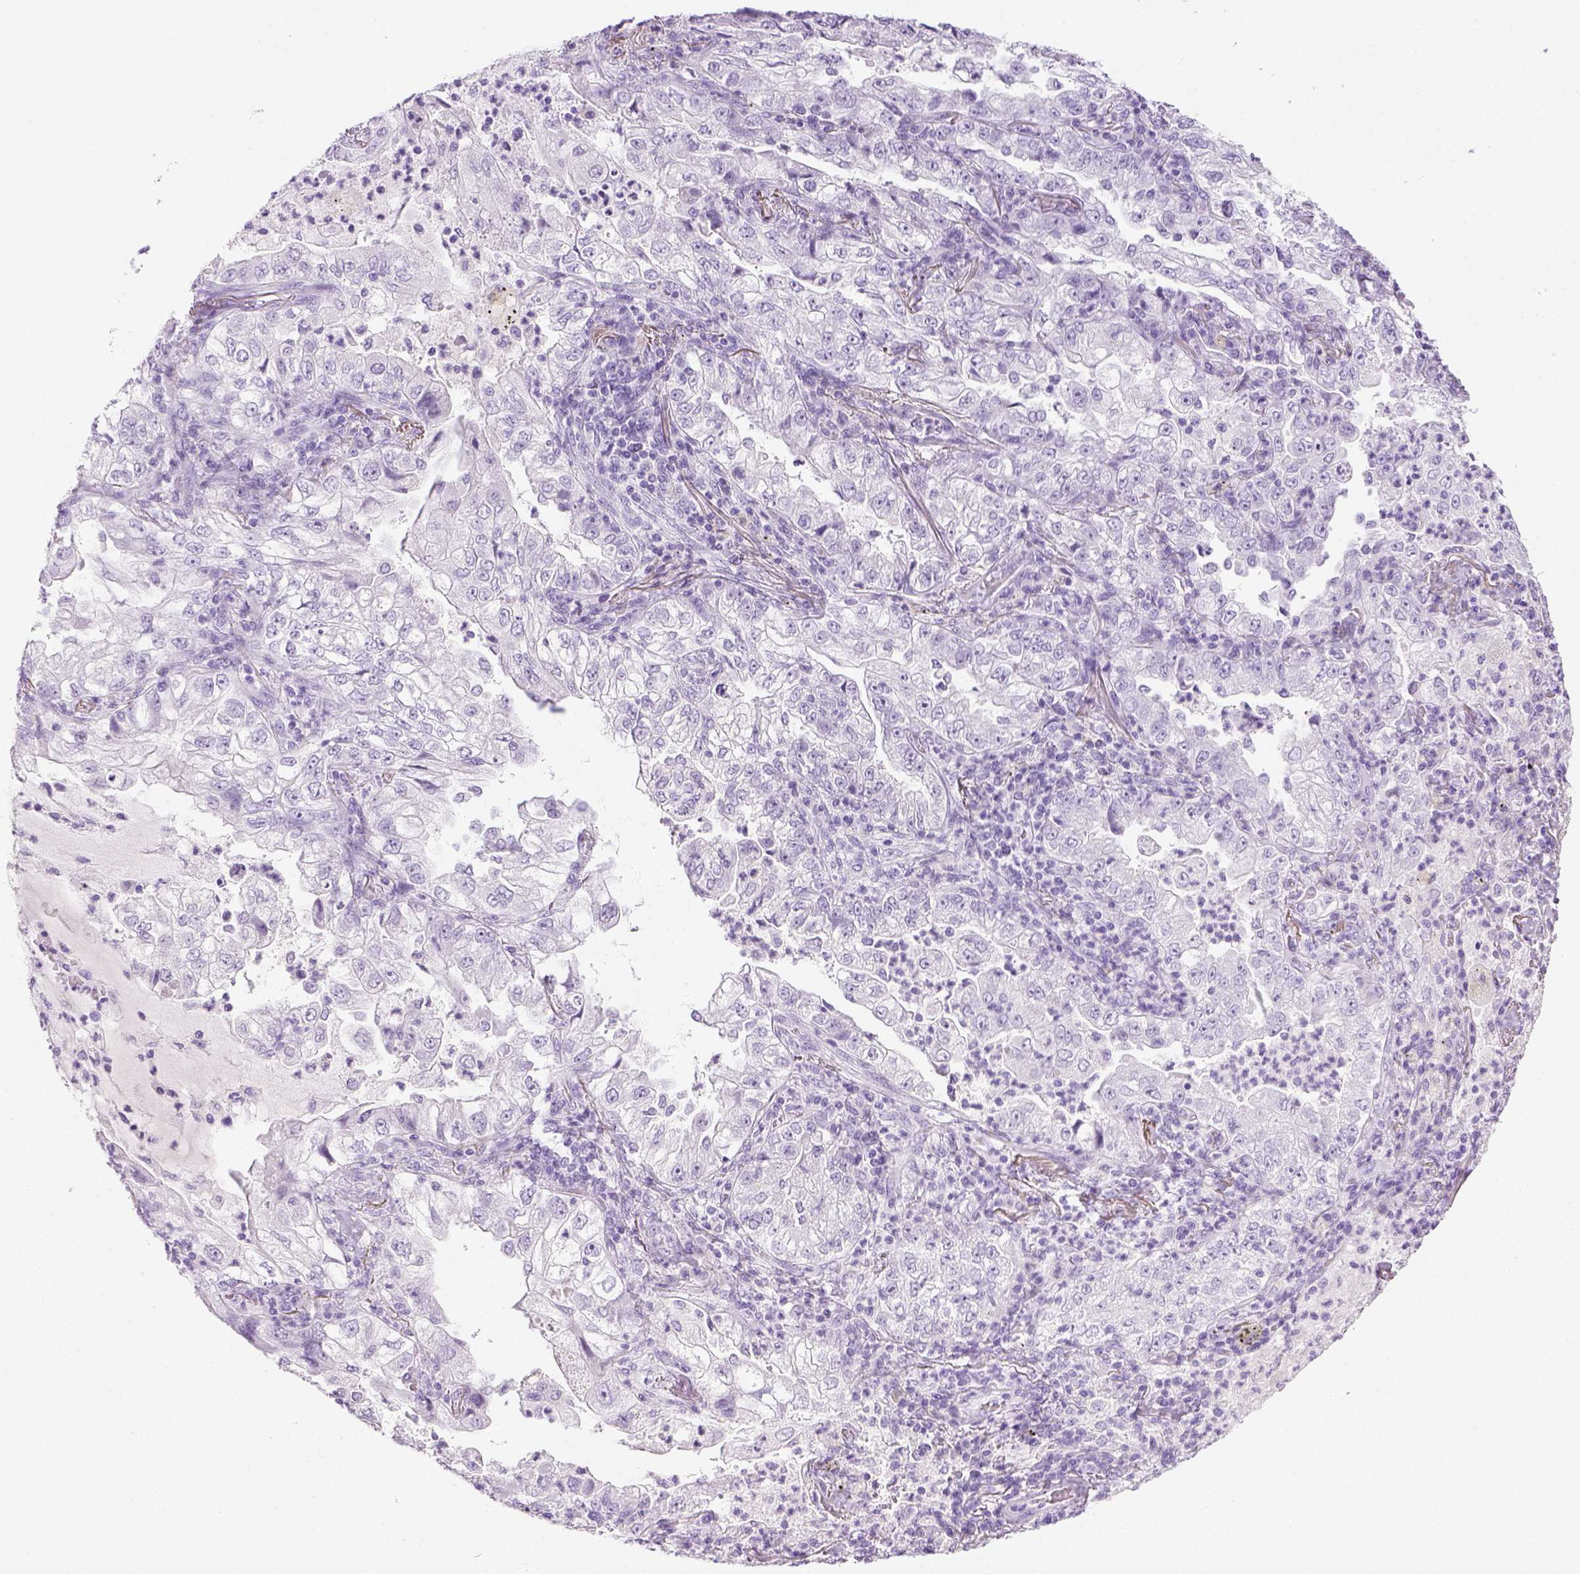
{"staining": {"intensity": "negative", "quantity": "none", "location": "none"}, "tissue": "lung cancer", "cell_type": "Tumor cells", "image_type": "cancer", "snomed": [{"axis": "morphology", "description": "Adenocarcinoma, NOS"}, {"axis": "topography", "description": "Lung"}], "caption": "DAB immunohistochemical staining of human adenocarcinoma (lung) displays no significant staining in tumor cells. (Stains: DAB (3,3'-diaminobenzidine) immunohistochemistry with hematoxylin counter stain, Microscopy: brightfield microscopy at high magnification).", "gene": "LGSN", "patient": {"sex": "female", "age": 73}}